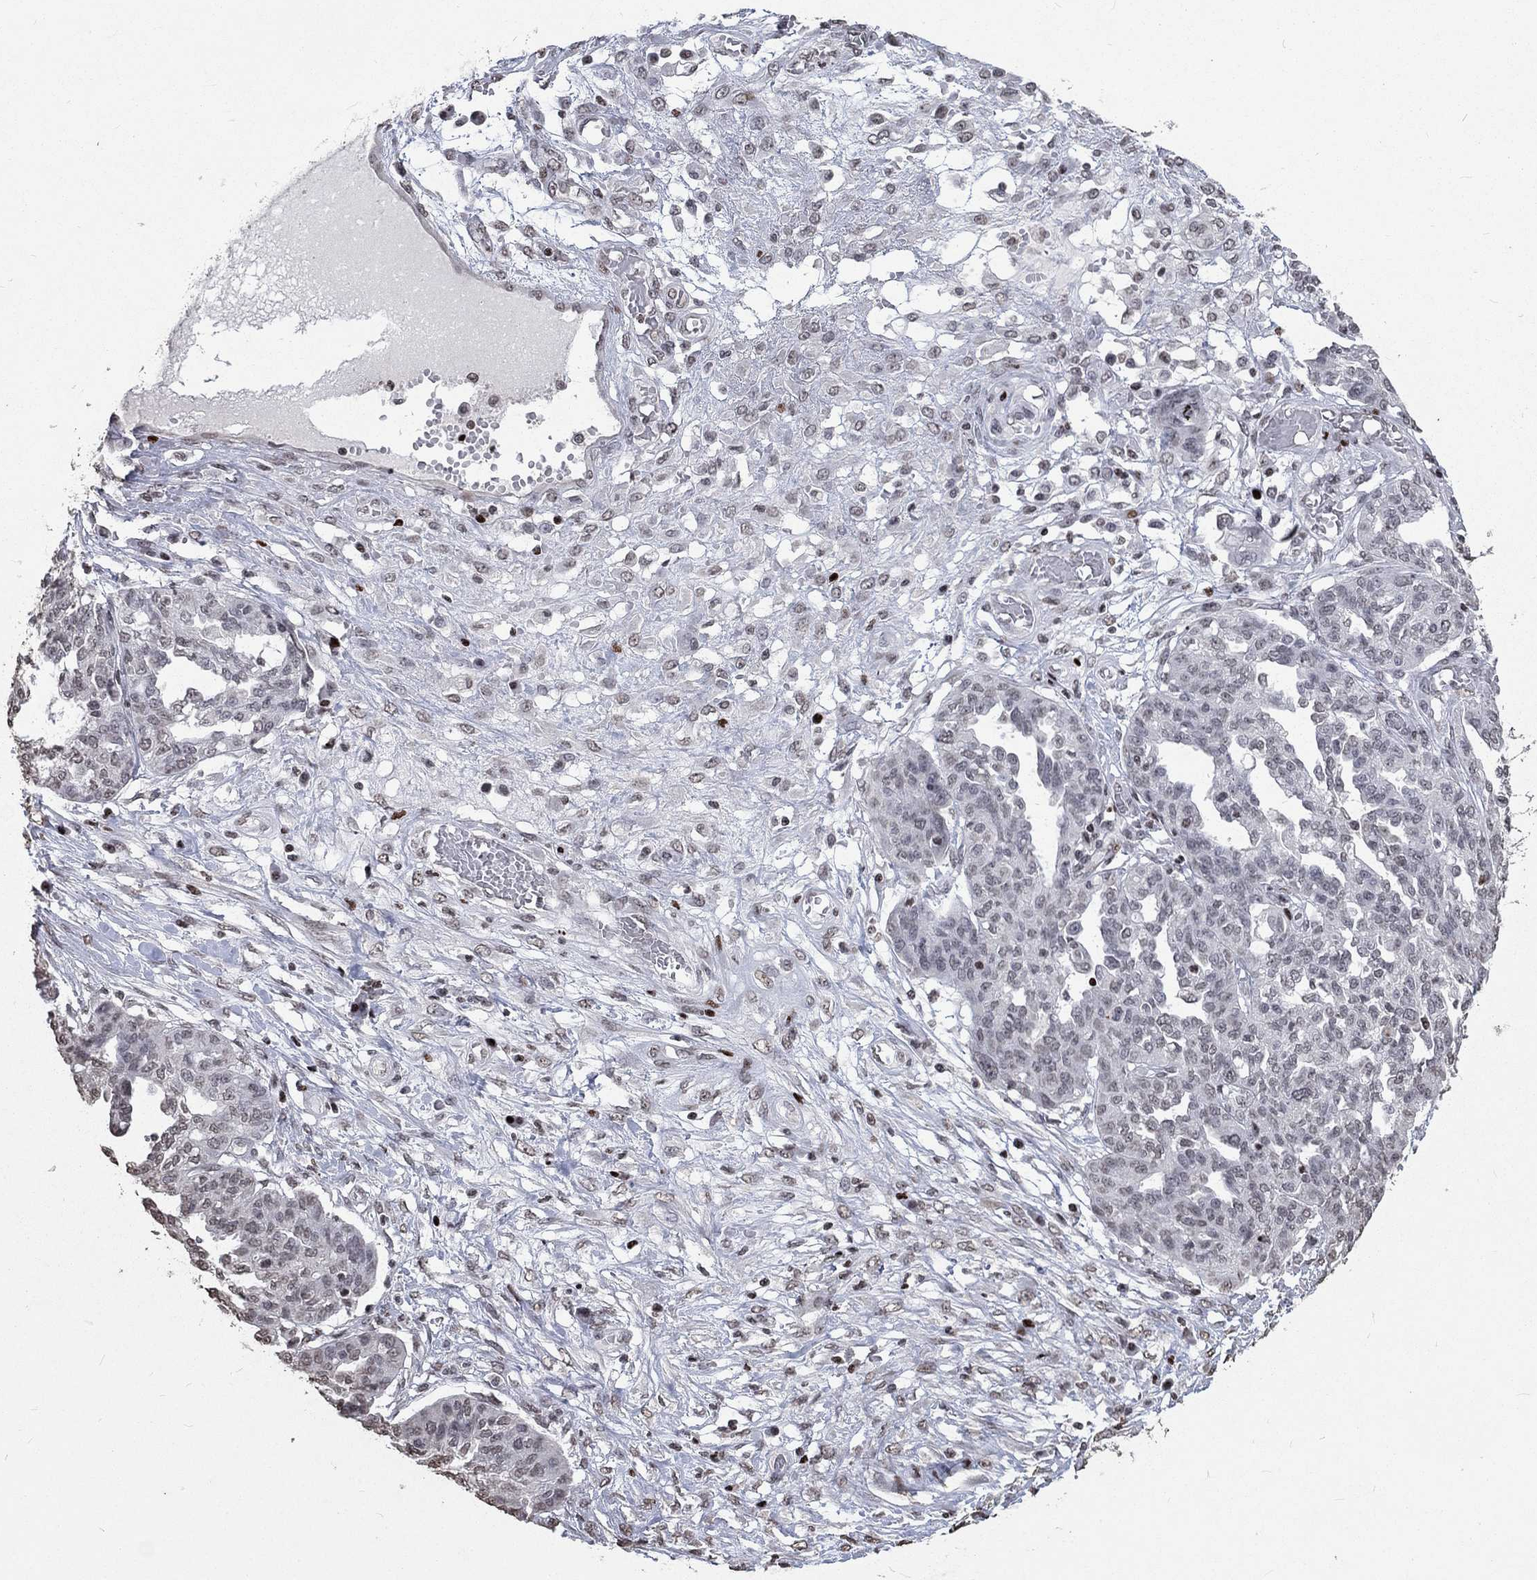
{"staining": {"intensity": "negative", "quantity": "none", "location": "none"}, "tissue": "ovarian cancer", "cell_type": "Tumor cells", "image_type": "cancer", "snomed": [{"axis": "morphology", "description": "Cystadenocarcinoma, serous, NOS"}, {"axis": "topography", "description": "Ovary"}], "caption": "Tumor cells are negative for brown protein staining in ovarian serous cystadenocarcinoma.", "gene": "SRSF3", "patient": {"sex": "female", "age": 67}}